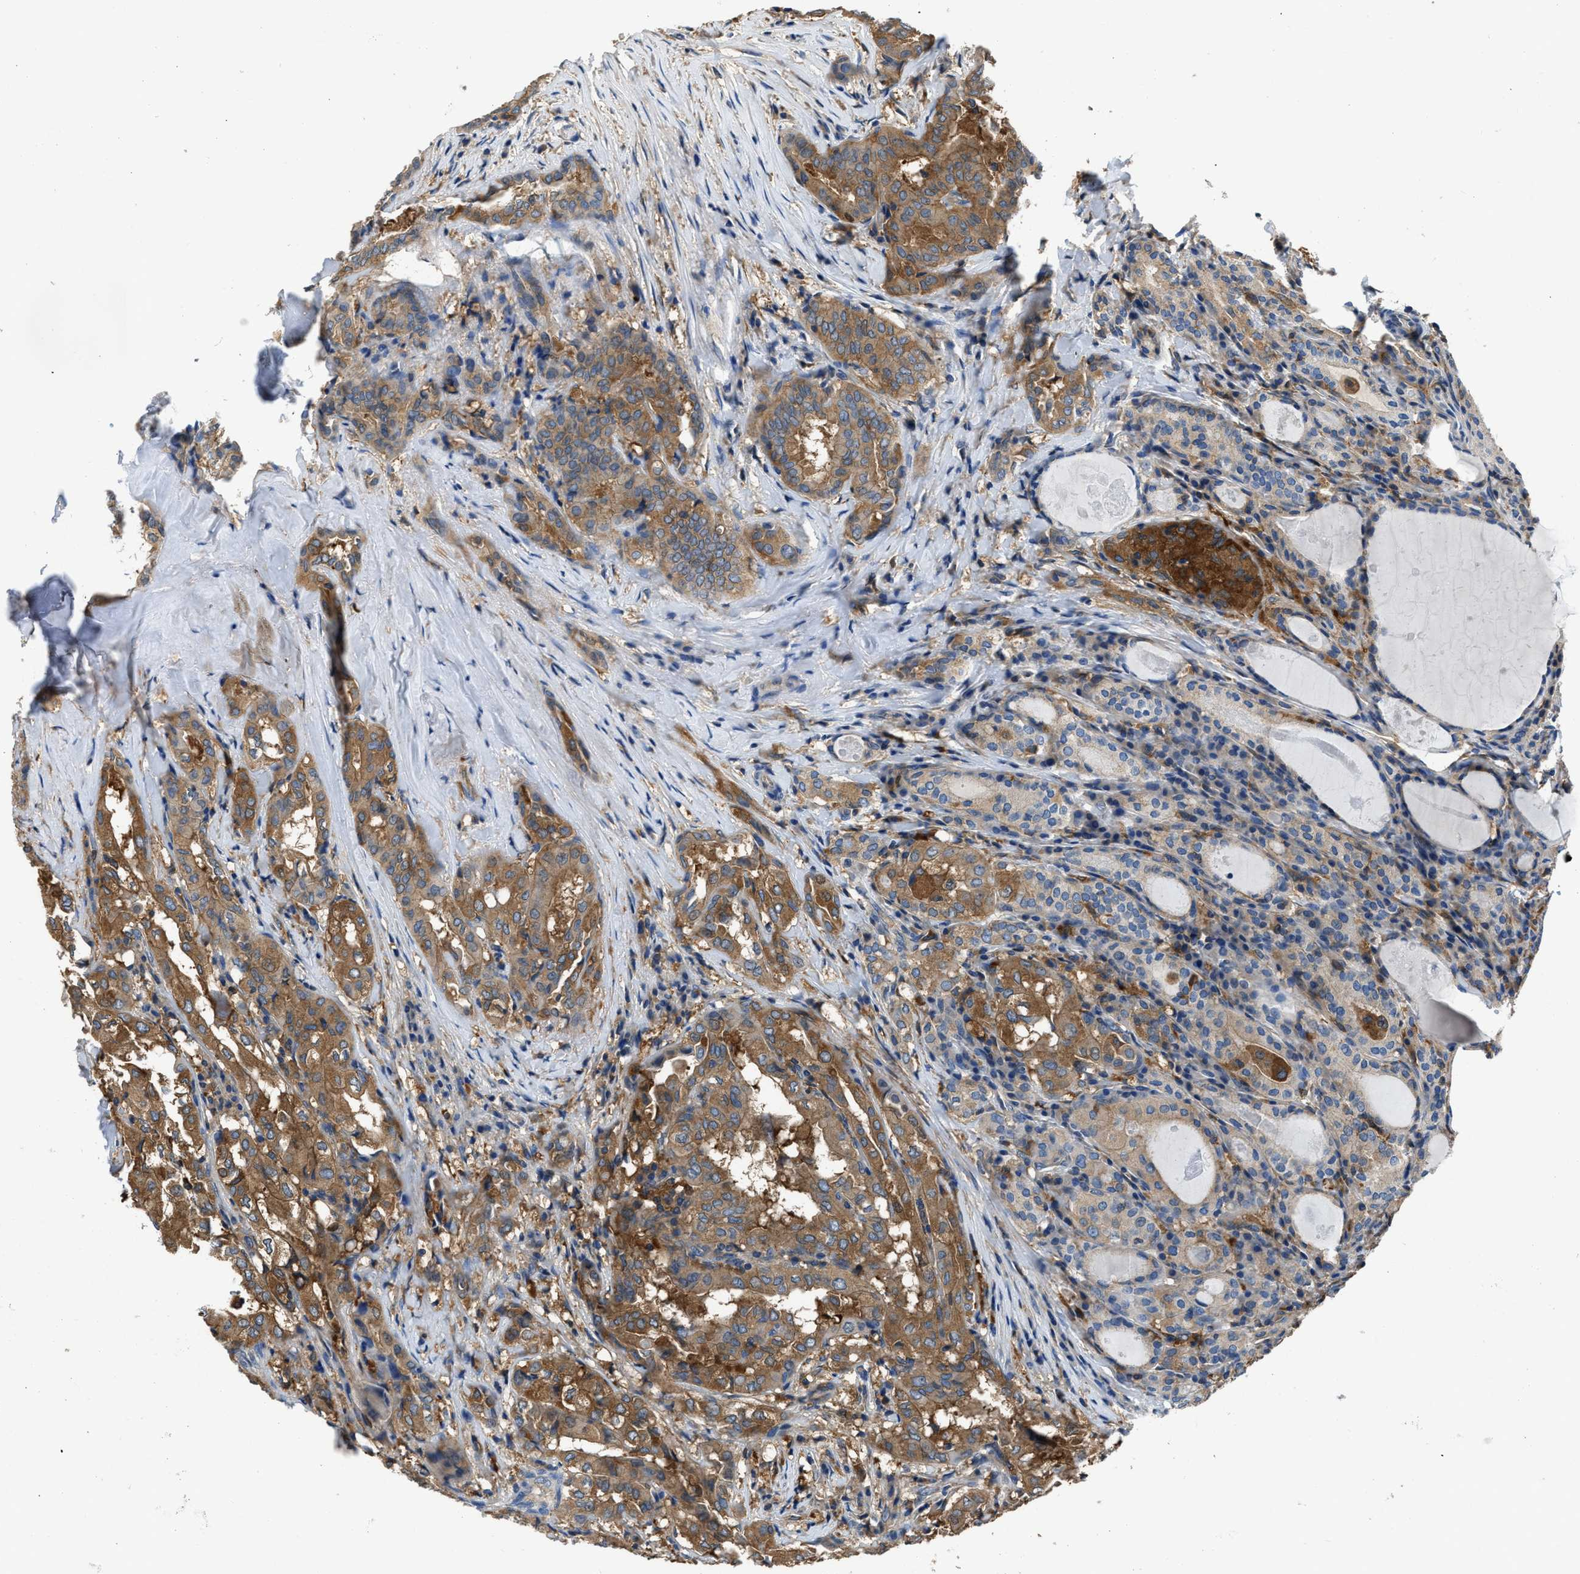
{"staining": {"intensity": "moderate", "quantity": ">75%", "location": "cytoplasmic/membranous"}, "tissue": "thyroid cancer", "cell_type": "Tumor cells", "image_type": "cancer", "snomed": [{"axis": "morphology", "description": "Papillary adenocarcinoma, NOS"}, {"axis": "topography", "description": "Thyroid gland"}], "caption": "IHC of thyroid papillary adenocarcinoma exhibits medium levels of moderate cytoplasmic/membranous positivity in about >75% of tumor cells.", "gene": "PKM", "patient": {"sex": "female", "age": 42}}